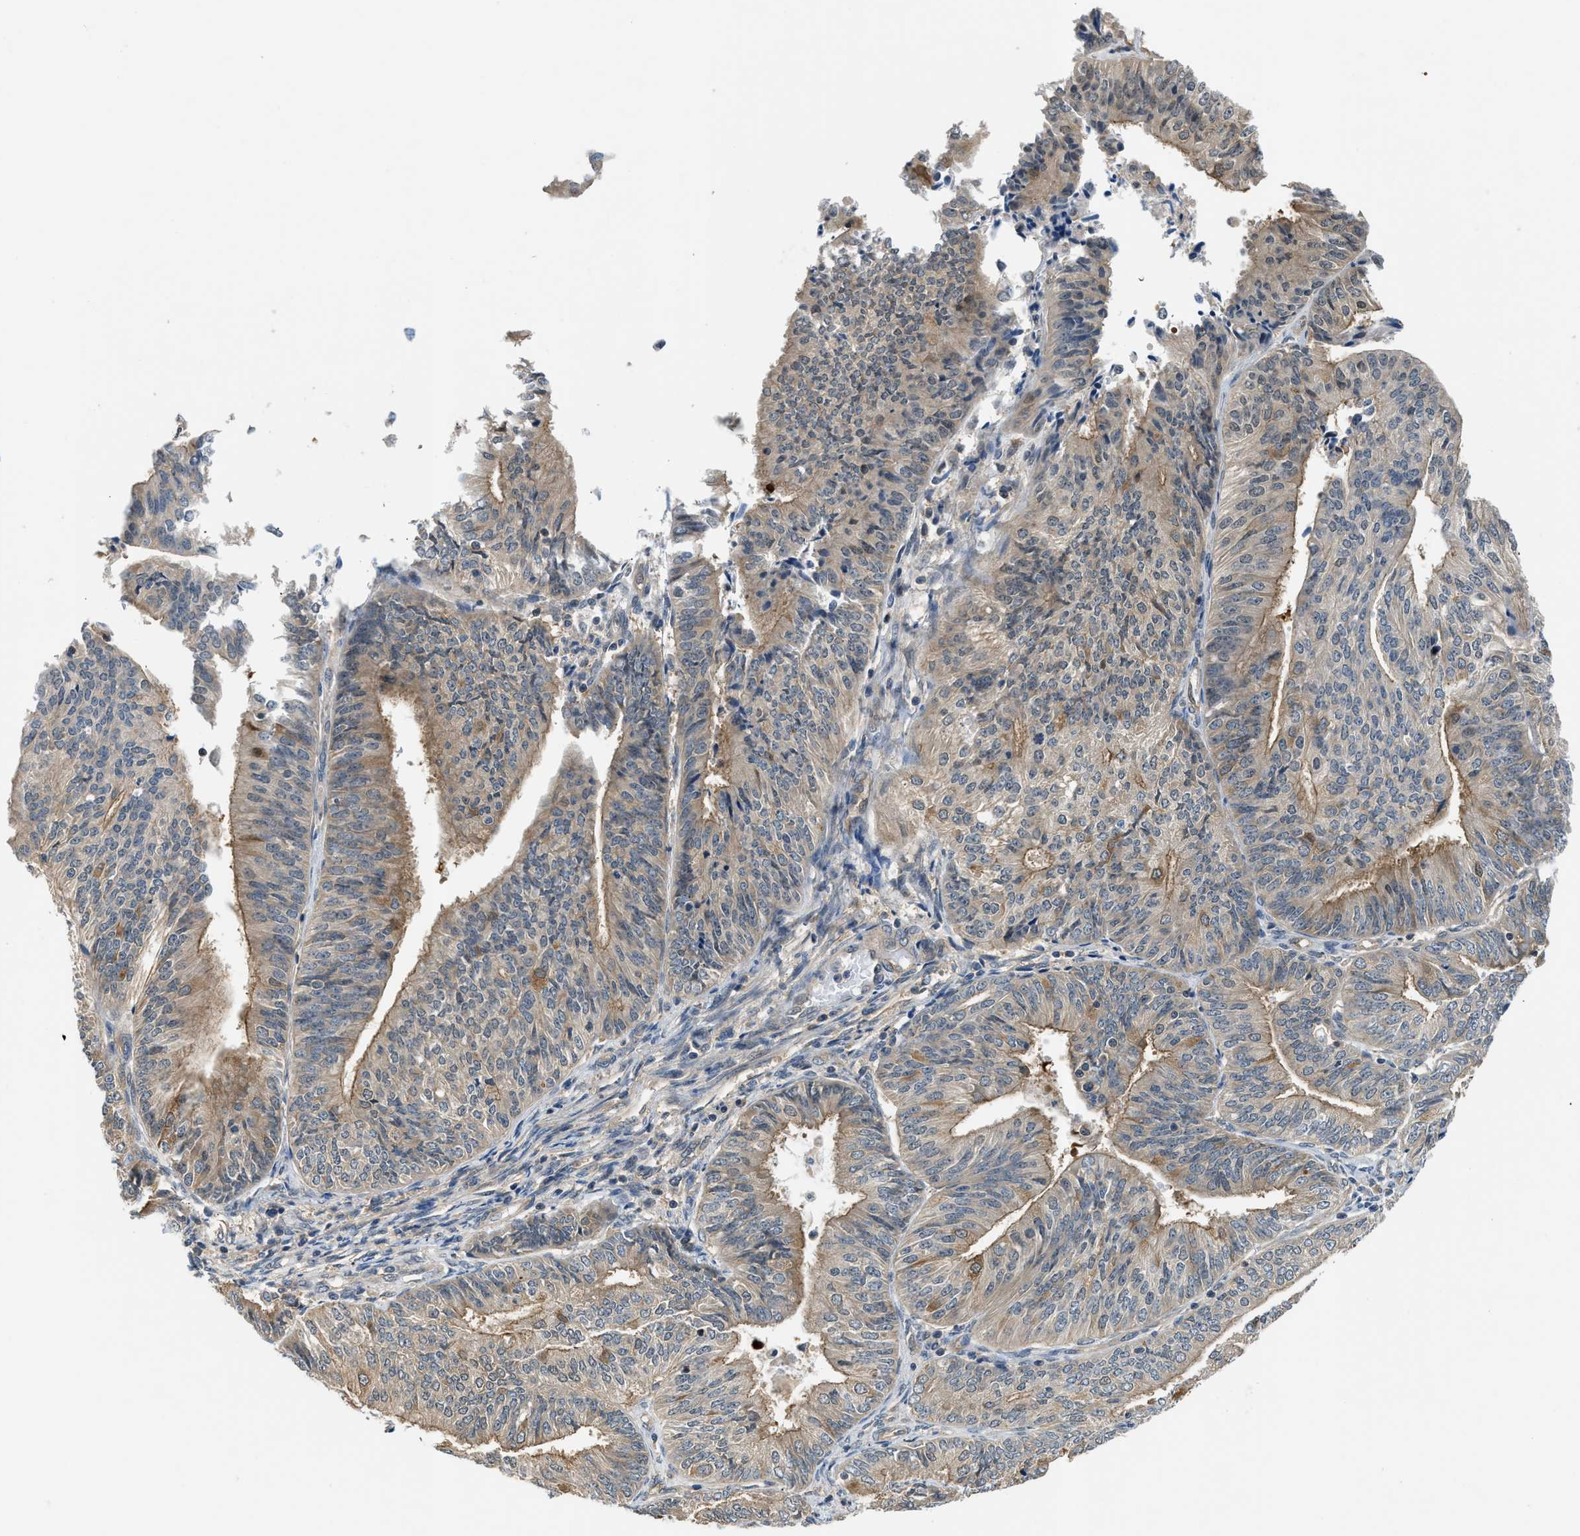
{"staining": {"intensity": "moderate", "quantity": "25%-75%", "location": "cytoplasmic/membranous"}, "tissue": "endometrial cancer", "cell_type": "Tumor cells", "image_type": "cancer", "snomed": [{"axis": "morphology", "description": "Adenocarcinoma, NOS"}, {"axis": "topography", "description": "Endometrium"}], "caption": "Immunohistochemistry (IHC) image of neoplastic tissue: human adenocarcinoma (endometrial) stained using IHC displays medium levels of moderate protein expression localized specifically in the cytoplasmic/membranous of tumor cells, appearing as a cytoplasmic/membranous brown color.", "gene": "CBLB", "patient": {"sex": "female", "age": 58}}